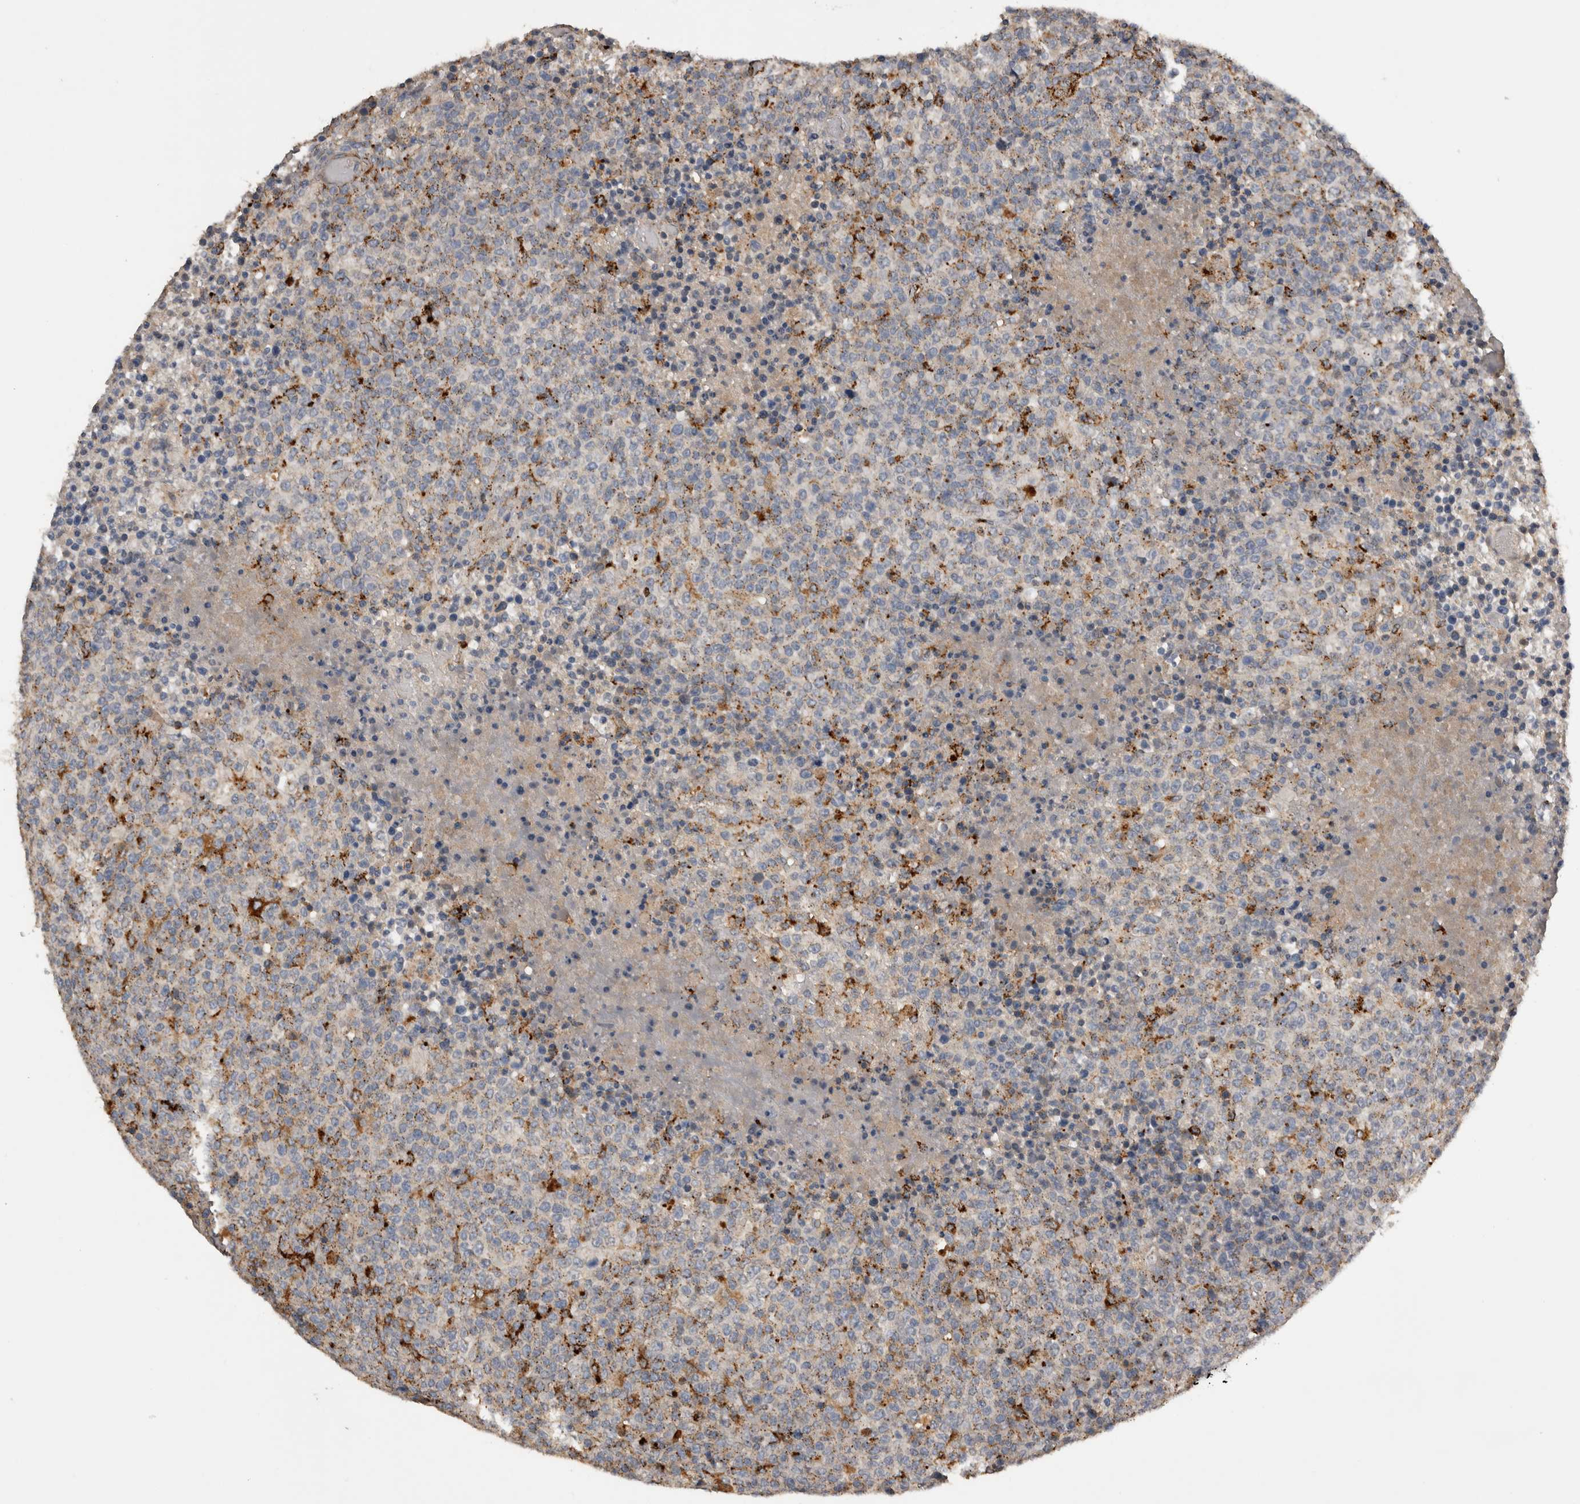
{"staining": {"intensity": "weak", "quantity": "<25%", "location": "cytoplasmic/membranous"}, "tissue": "lymphoma", "cell_type": "Tumor cells", "image_type": "cancer", "snomed": [{"axis": "morphology", "description": "Malignant lymphoma, non-Hodgkin's type, High grade"}, {"axis": "topography", "description": "Lymph node"}], "caption": "High power microscopy histopathology image of an IHC photomicrograph of malignant lymphoma, non-Hodgkin's type (high-grade), revealing no significant positivity in tumor cells.", "gene": "CTSZ", "patient": {"sex": "male", "age": 13}}